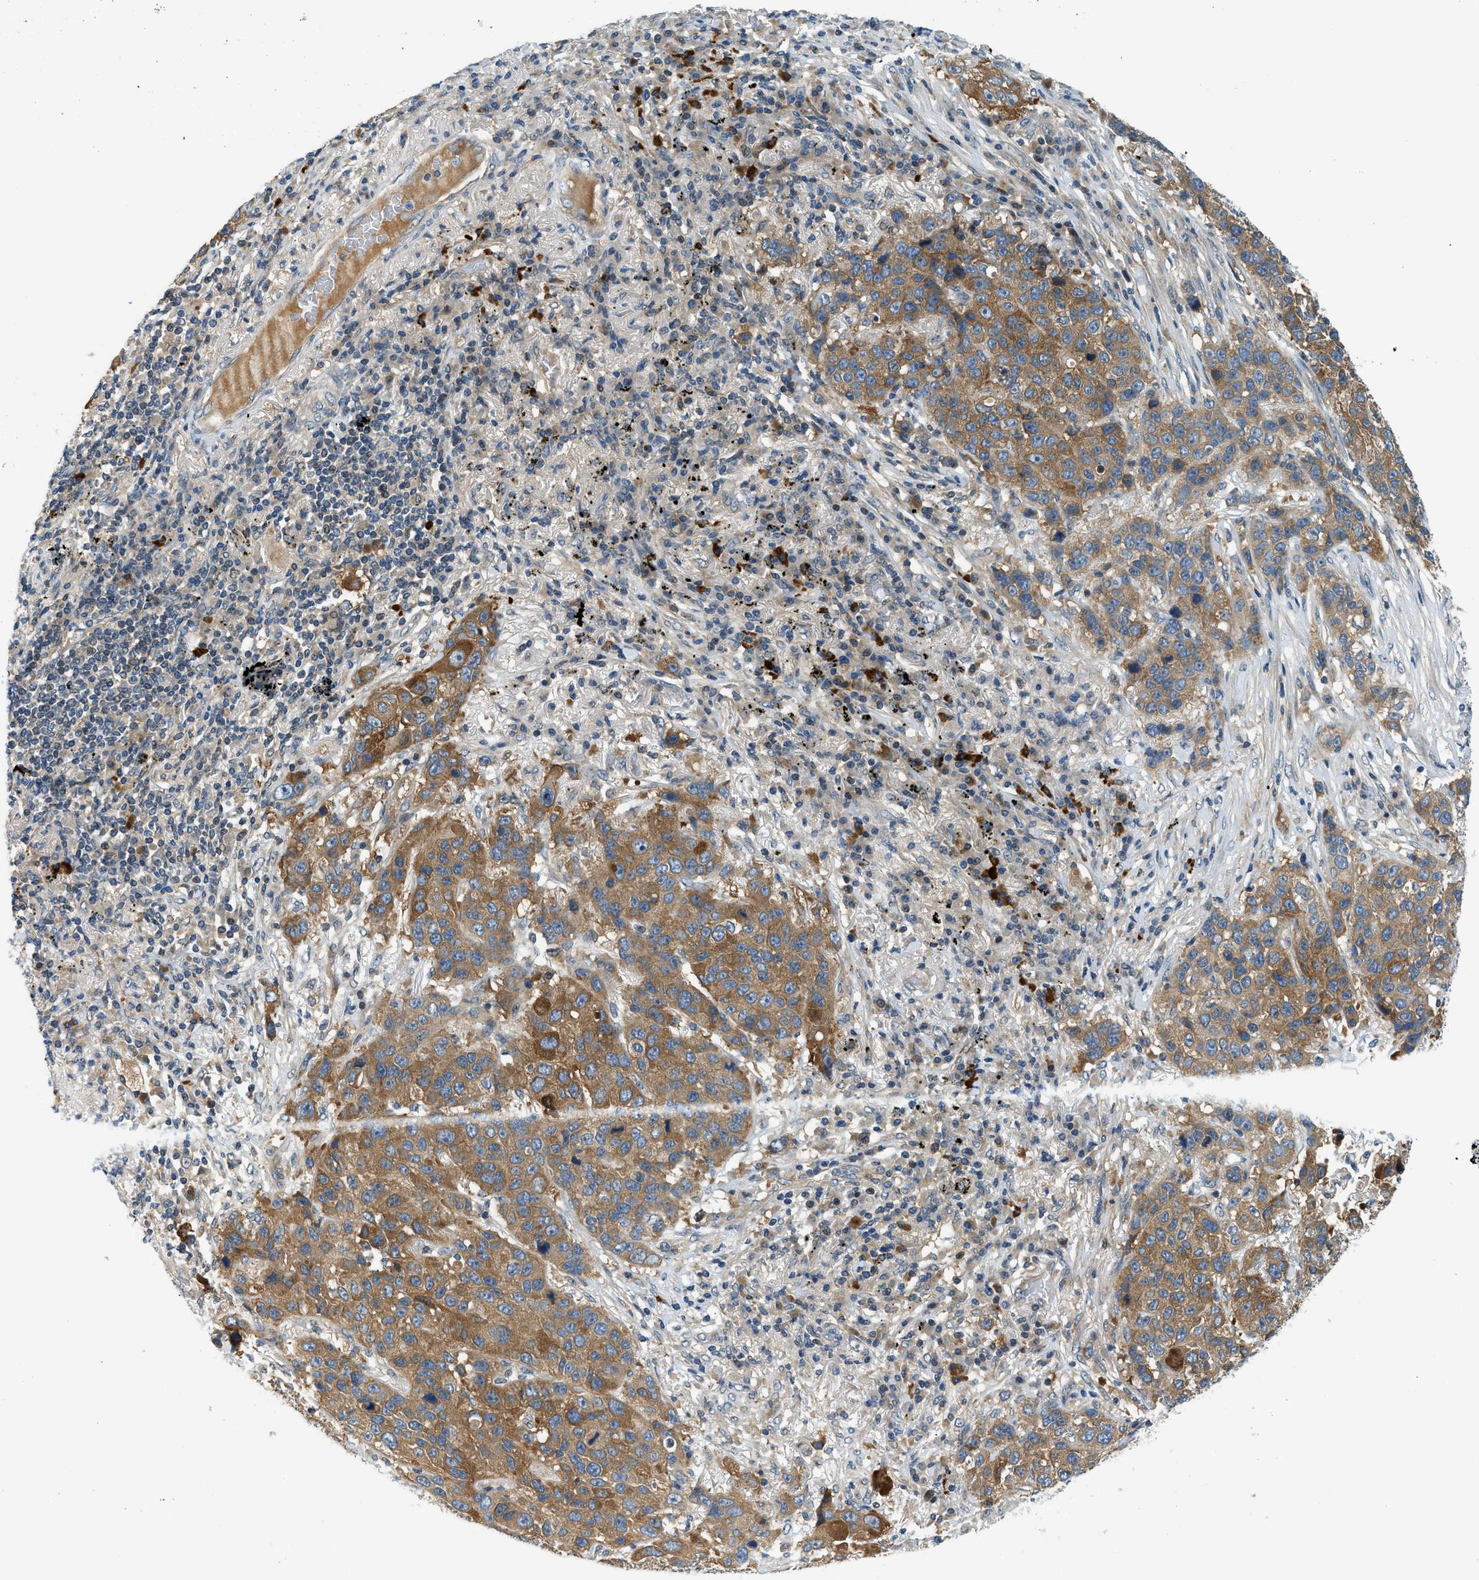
{"staining": {"intensity": "moderate", "quantity": ">75%", "location": "cytoplasmic/membranous"}, "tissue": "lung cancer", "cell_type": "Tumor cells", "image_type": "cancer", "snomed": [{"axis": "morphology", "description": "Squamous cell carcinoma, NOS"}, {"axis": "topography", "description": "Lung"}], "caption": "A medium amount of moderate cytoplasmic/membranous staining is present in approximately >75% of tumor cells in lung cancer (squamous cell carcinoma) tissue.", "gene": "KCNK1", "patient": {"sex": "male", "age": 57}}